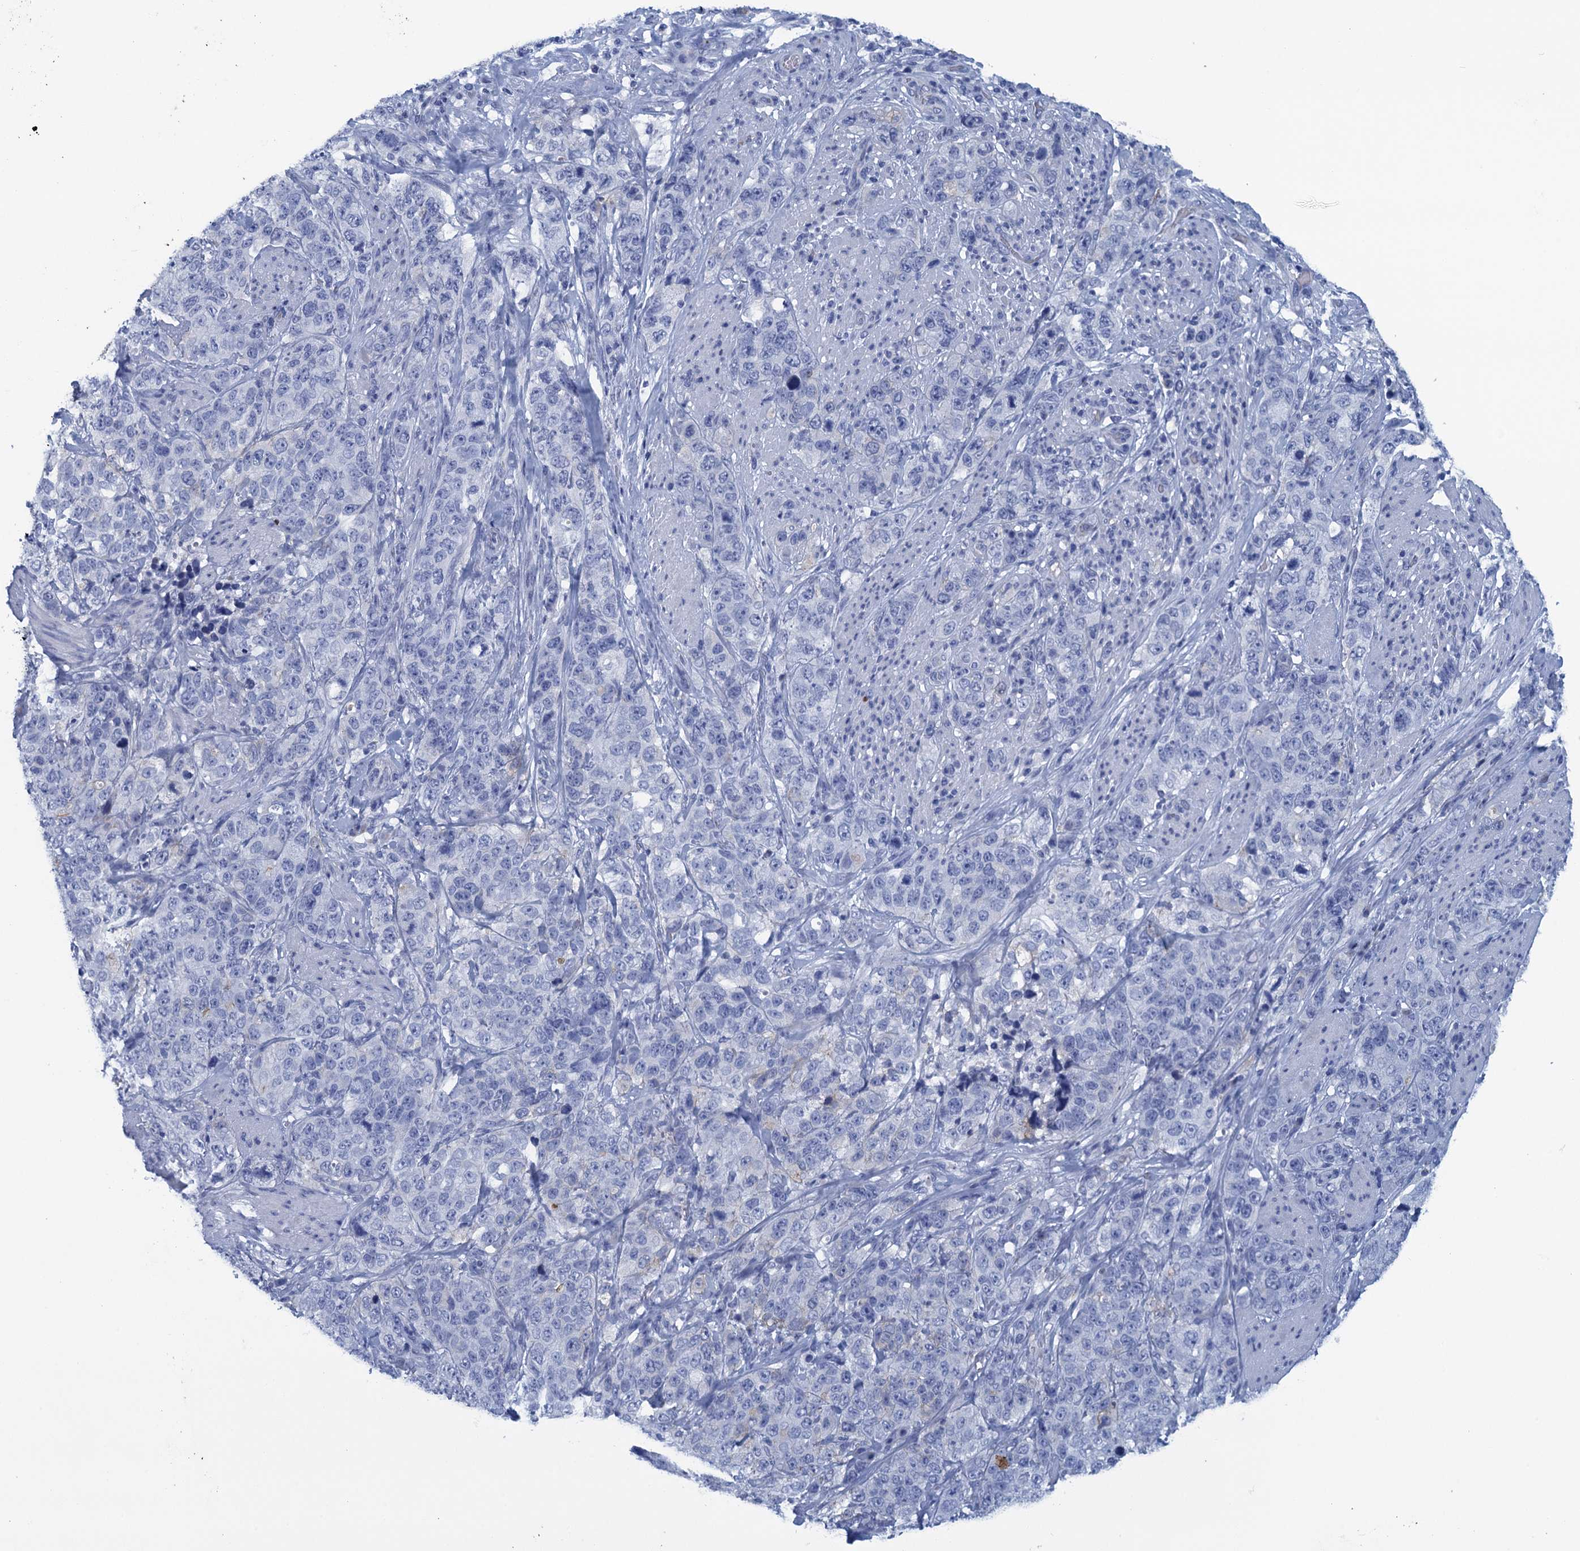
{"staining": {"intensity": "negative", "quantity": "none", "location": "none"}, "tissue": "stomach cancer", "cell_type": "Tumor cells", "image_type": "cancer", "snomed": [{"axis": "morphology", "description": "Adenocarcinoma, NOS"}, {"axis": "topography", "description": "Stomach"}], "caption": "A photomicrograph of human stomach cancer (adenocarcinoma) is negative for staining in tumor cells.", "gene": "SCEL", "patient": {"sex": "male", "age": 48}}